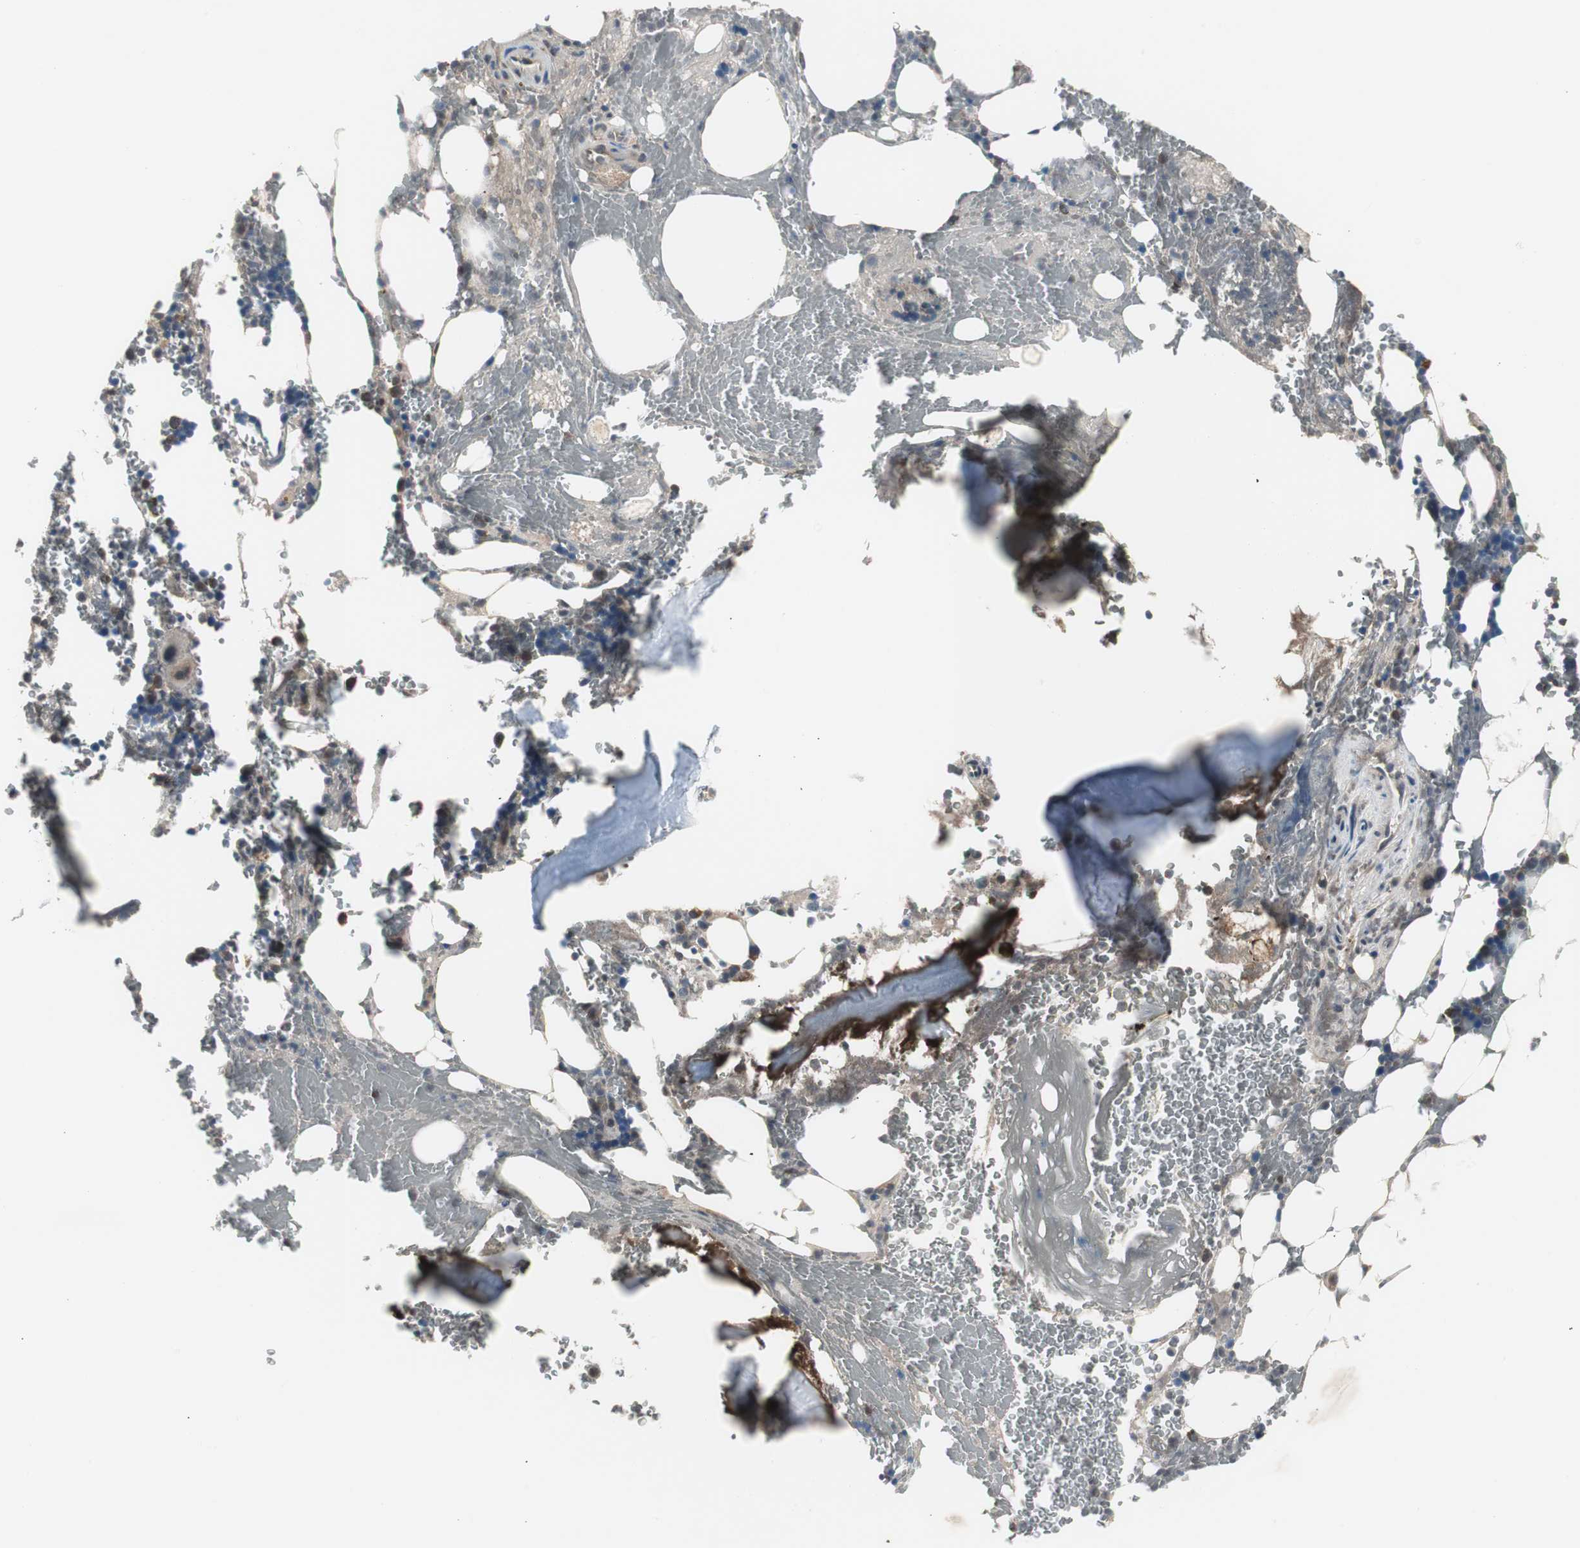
{"staining": {"intensity": "moderate", "quantity": "<25%", "location": "cytoplasmic/membranous"}, "tissue": "bone marrow", "cell_type": "Hematopoietic cells", "image_type": "normal", "snomed": [{"axis": "morphology", "description": "Normal tissue, NOS"}, {"axis": "topography", "description": "Bone marrow"}], "caption": "Brown immunohistochemical staining in unremarkable human bone marrow exhibits moderate cytoplasmic/membranous staining in approximately <25% of hematopoietic cells. Immunohistochemistry (ihc) stains the protein in brown and the nuclei are stained blue.", "gene": "ZMPSTE24", "patient": {"sex": "female", "age": 73}}